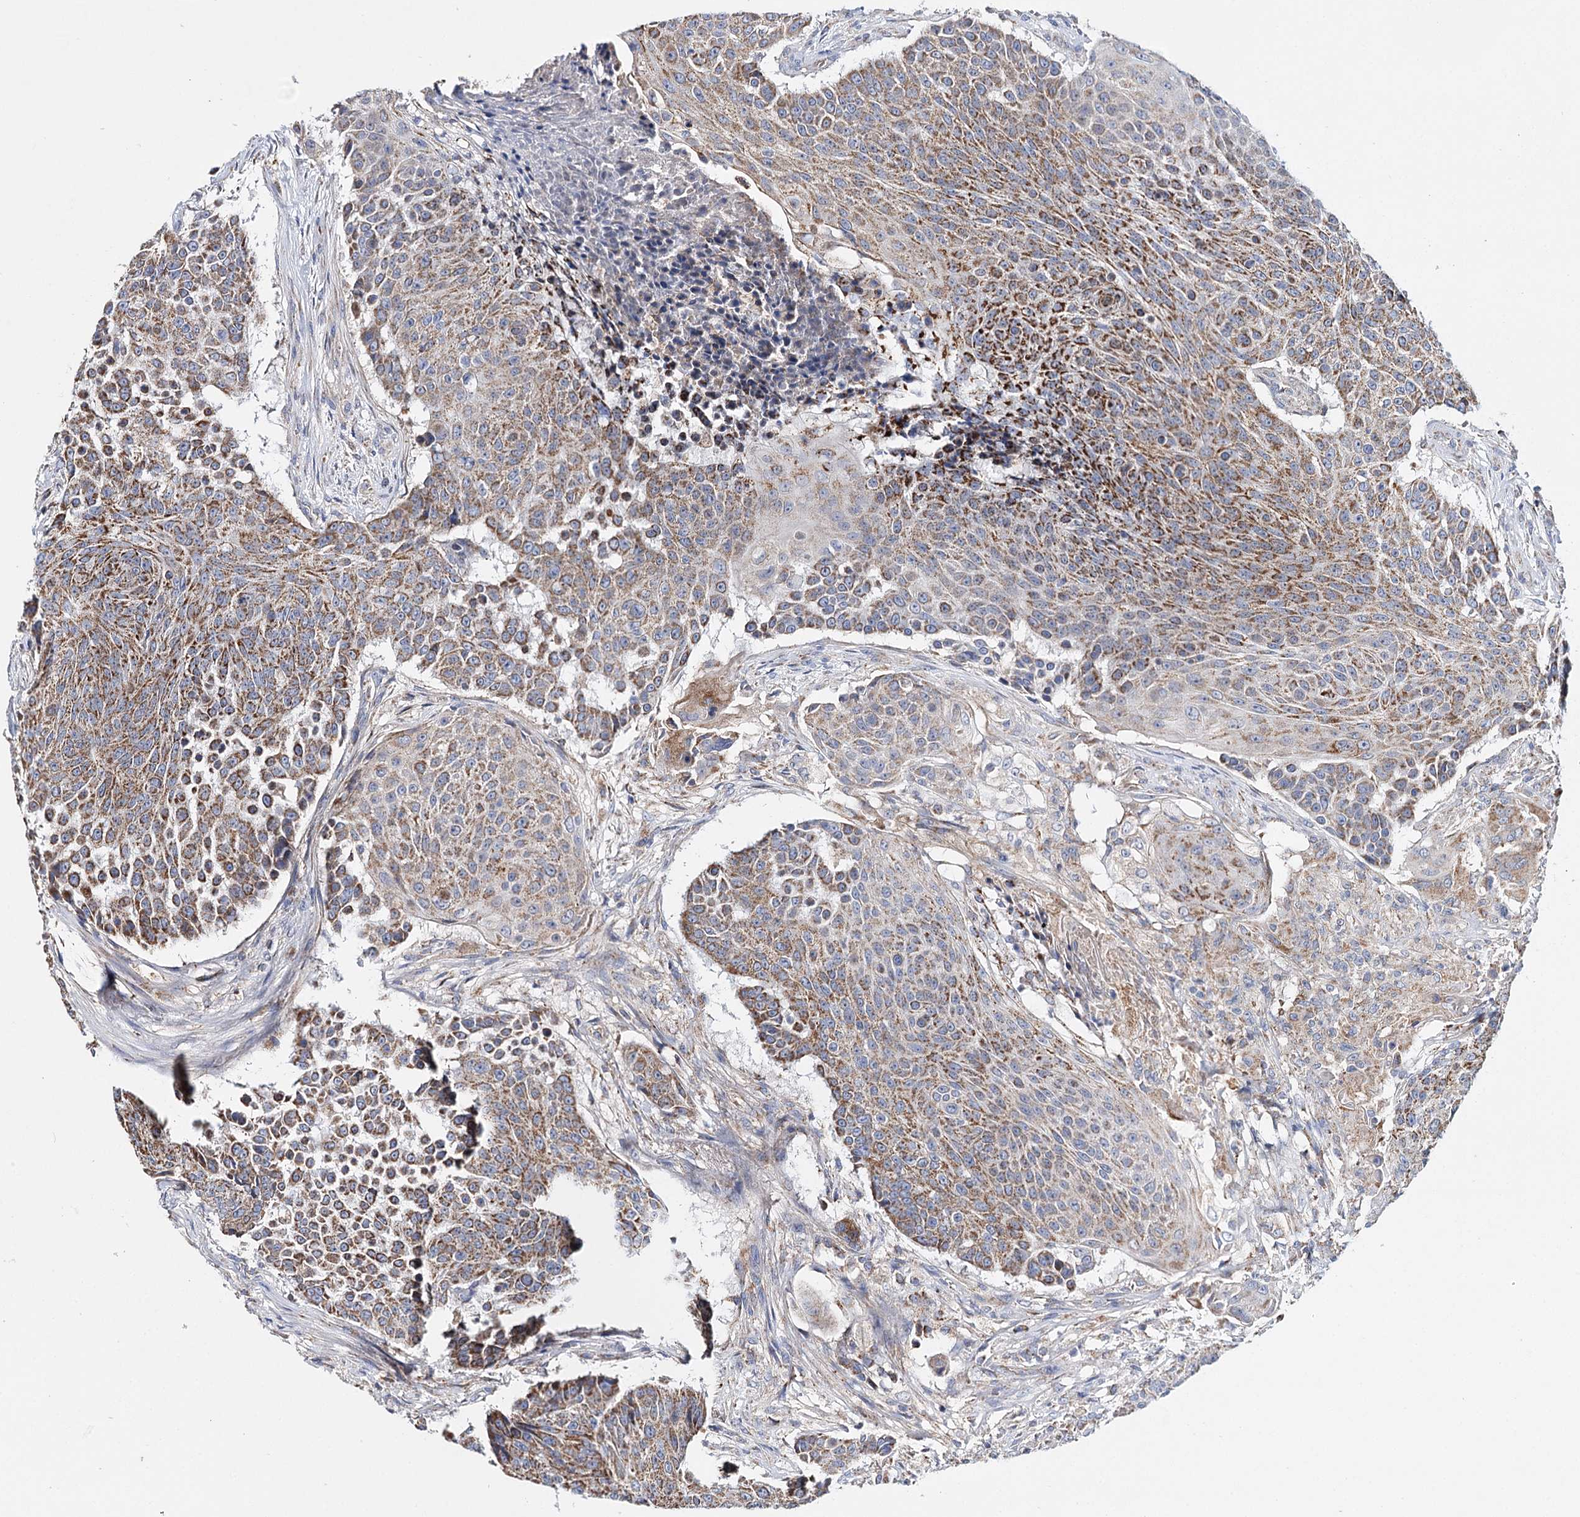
{"staining": {"intensity": "moderate", "quantity": ">75%", "location": "cytoplasmic/membranous"}, "tissue": "urothelial cancer", "cell_type": "Tumor cells", "image_type": "cancer", "snomed": [{"axis": "morphology", "description": "Urothelial carcinoma, High grade"}, {"axis": "topography", "description": "Urinary bladder"}], "caption": "Urothelial cancer stained with a protein marker exhibits moderate staining in tumor cells.", "gene": "CFAP46", "patient": {"sex": "female", "age": 63}}